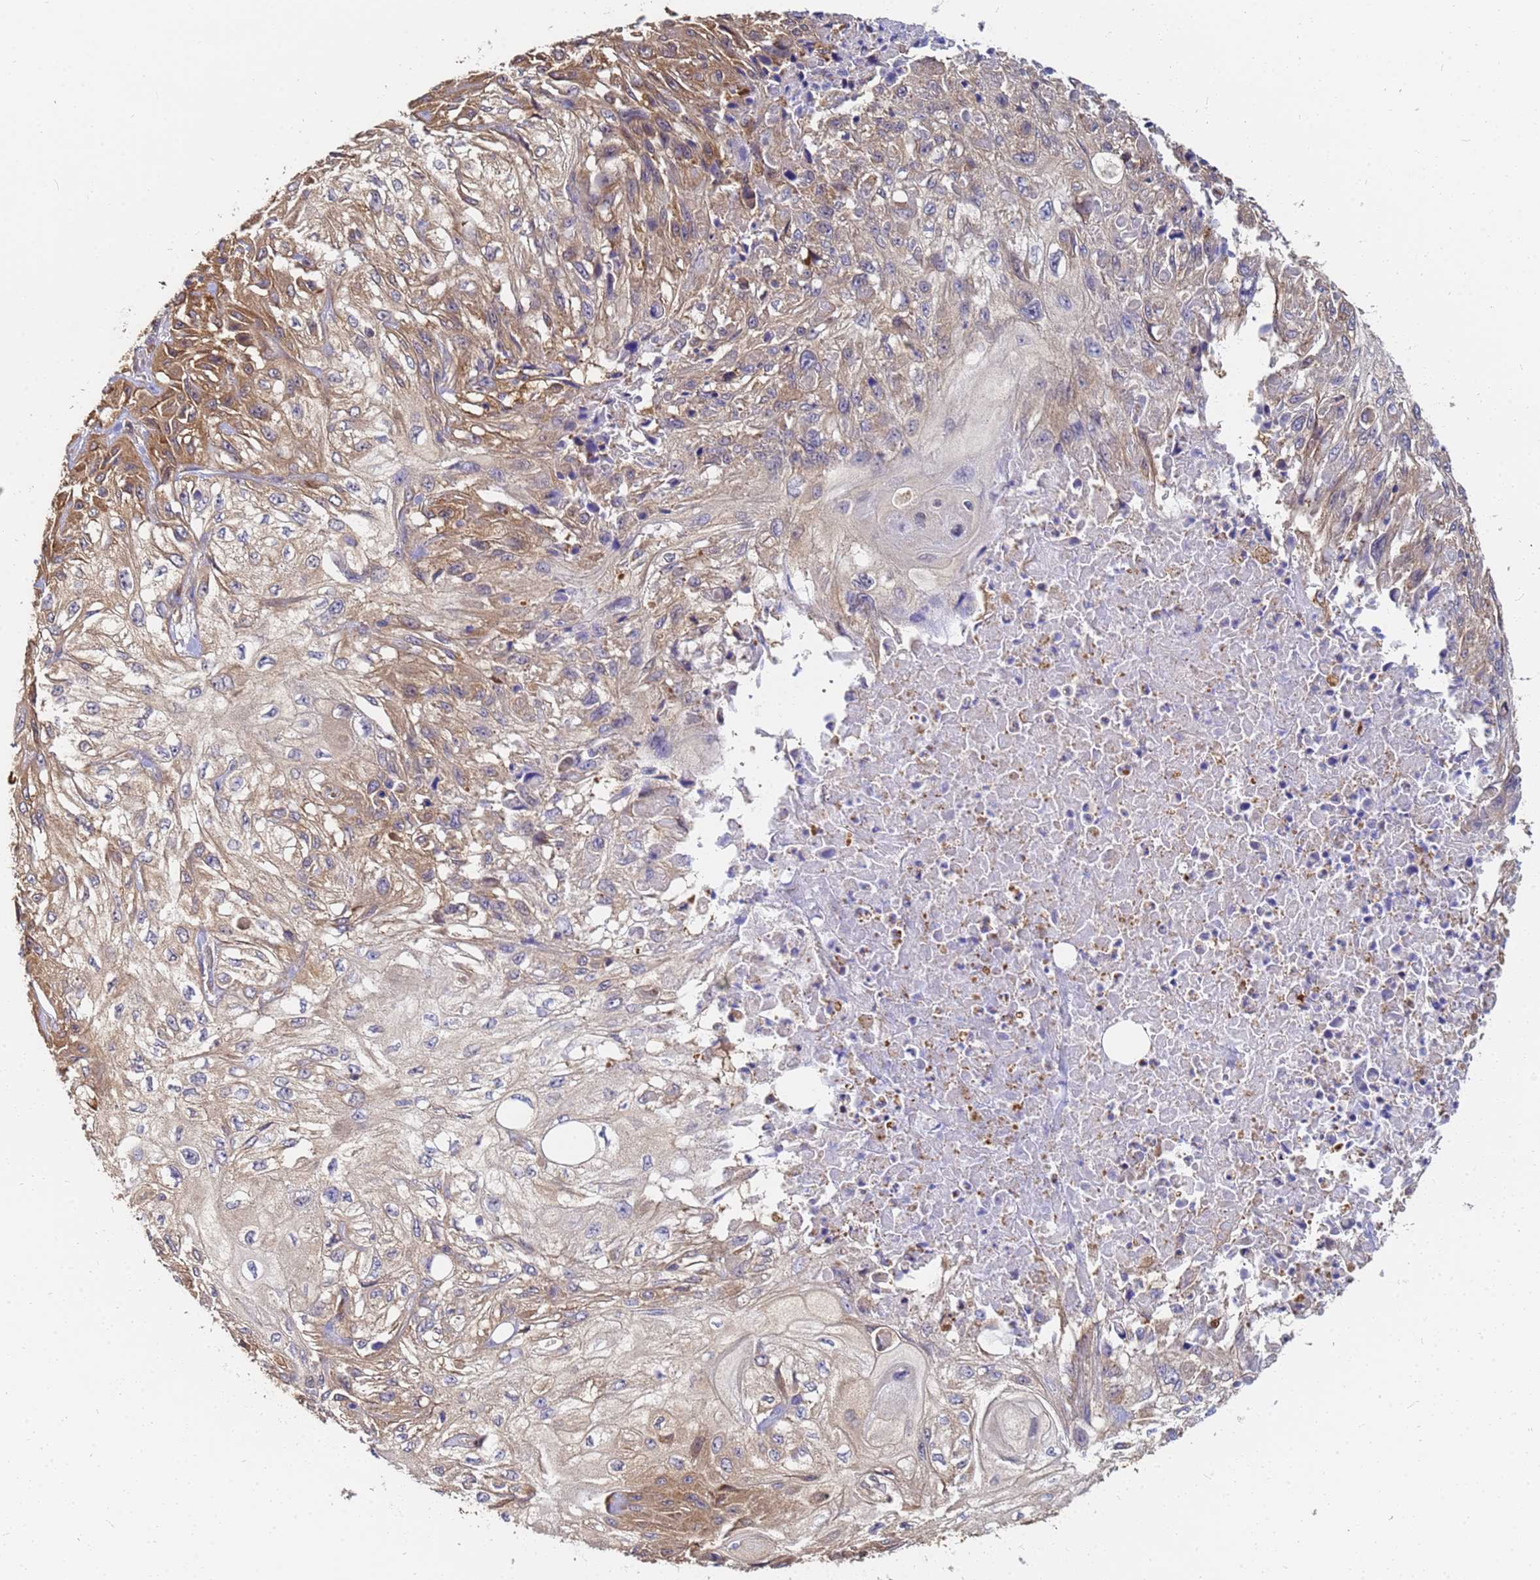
{"staining": {"intensity": "moderate", "quantity": ">75%", "location": "cytoplasmic/membranous"}, "tissue": "skin cancer", "cell_type": "Tumor cells", "image_type": "cancer", "snomed": [{"axis": "morphology", "description": "Squamous cell carcinoma, NOS"}, {"axis": "morphology", "description": "Squamous cell carcinoma, metastatic, NOS"}, {"axis": "topography", "description": "Skin"}, {"axis": "topography", "description": "Lymph node"}], "caption": "This is an image of immunohistochemistry staining of skin cancer (metastatic squamous cell carcinoma), which shows moderate expression in the cytoplasmic/membranous of tumor cells.", "gene": "NME1-NME2", "patient": {"sex": "male", "age": 75}}